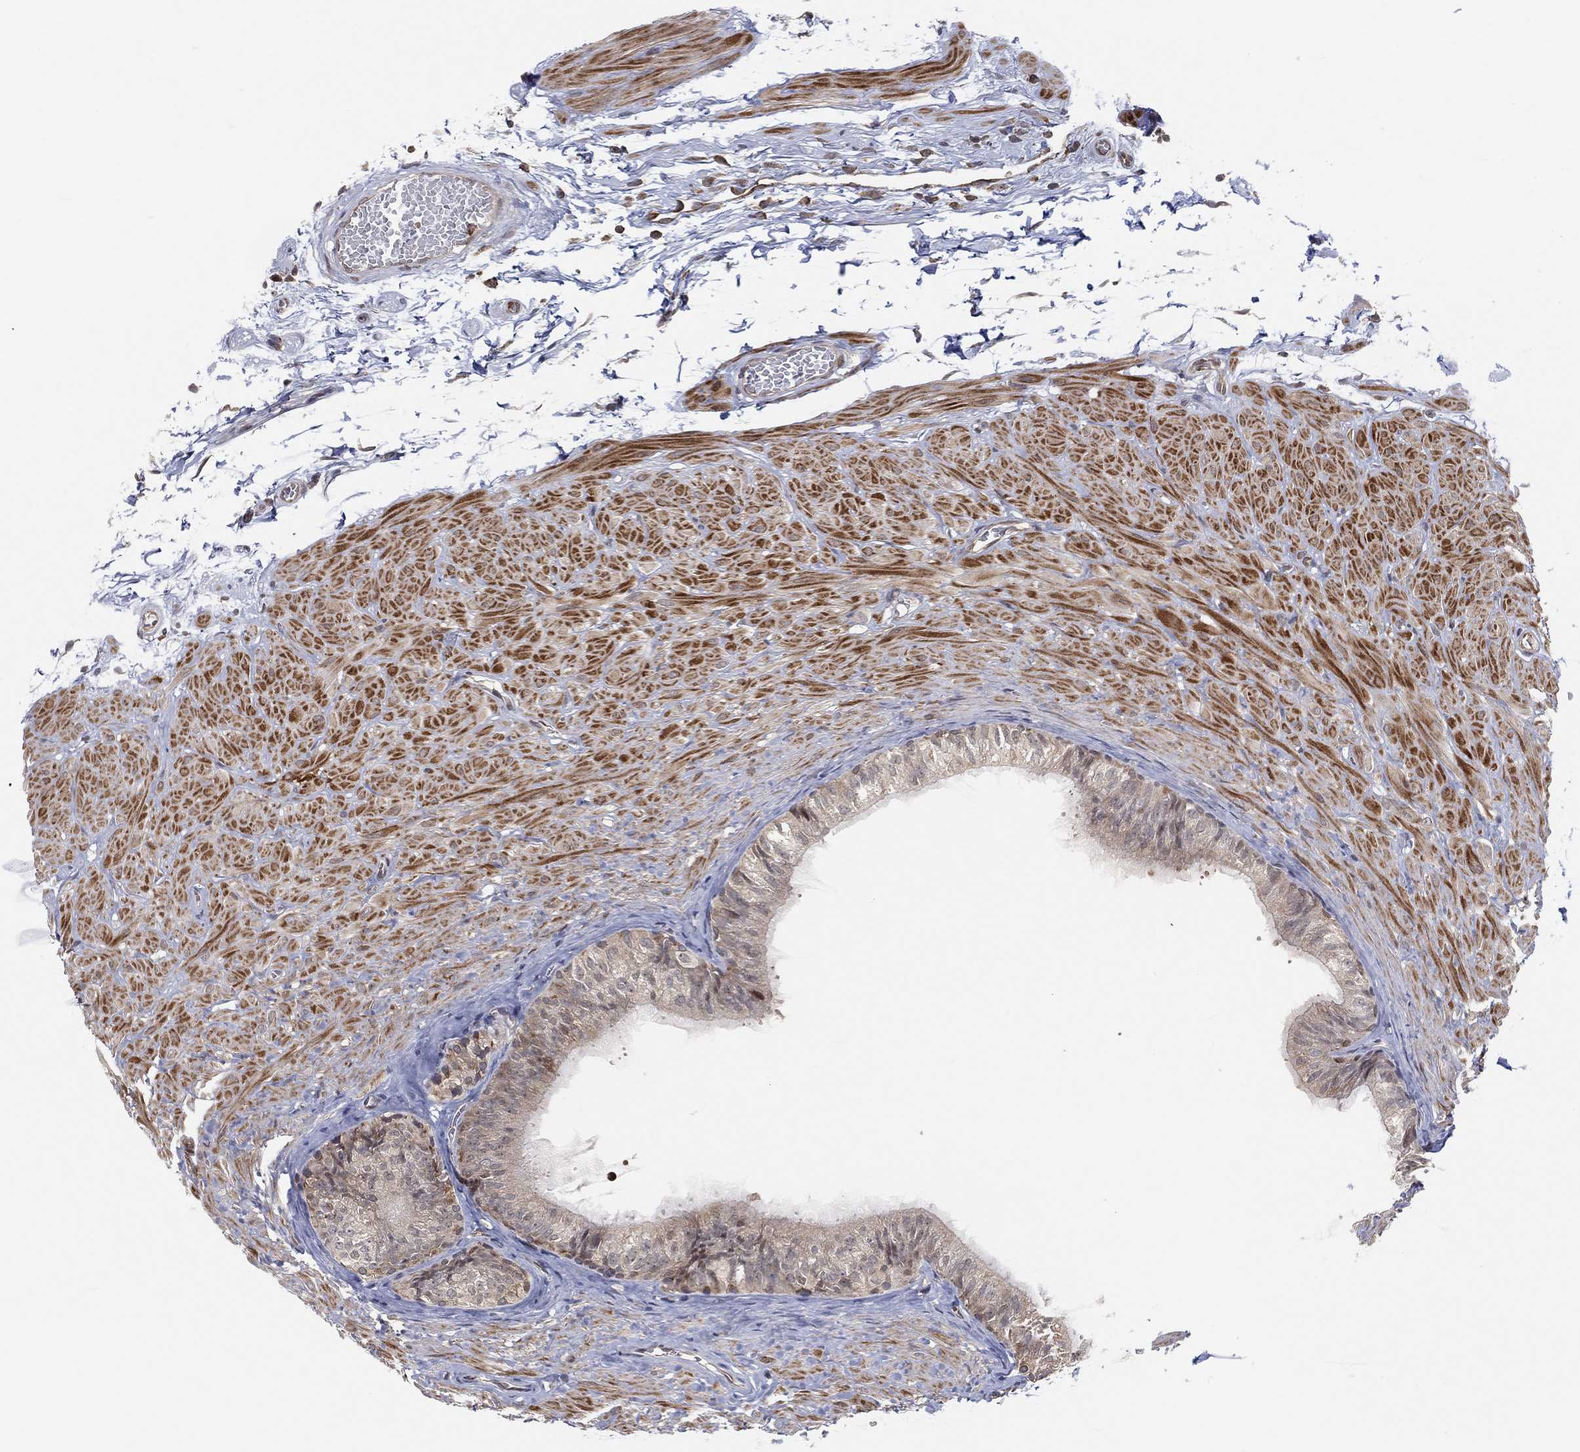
{"staining": {"intensity": "negative", "quantity": "none", "location": "none"}, "tissue": "epididymis", "cell_type": "Glandular cells", "image_type": "normal", "snomed": [{"axis": "morphology", "description": "Normal tissue, NOS"}, {"axis": "topography", "description": "Epididymis"}, {"axis": "topography", "description": "Vas deferens"}], "caption": "IHC histopathology image of benign epididymis: epididymis stained with DAB (3,3'-diaminobenzidine) reveals no significant protein staining in glandular cells.", "gene": "TMTC4", "patient": {"sex": "male", "age": 23}}